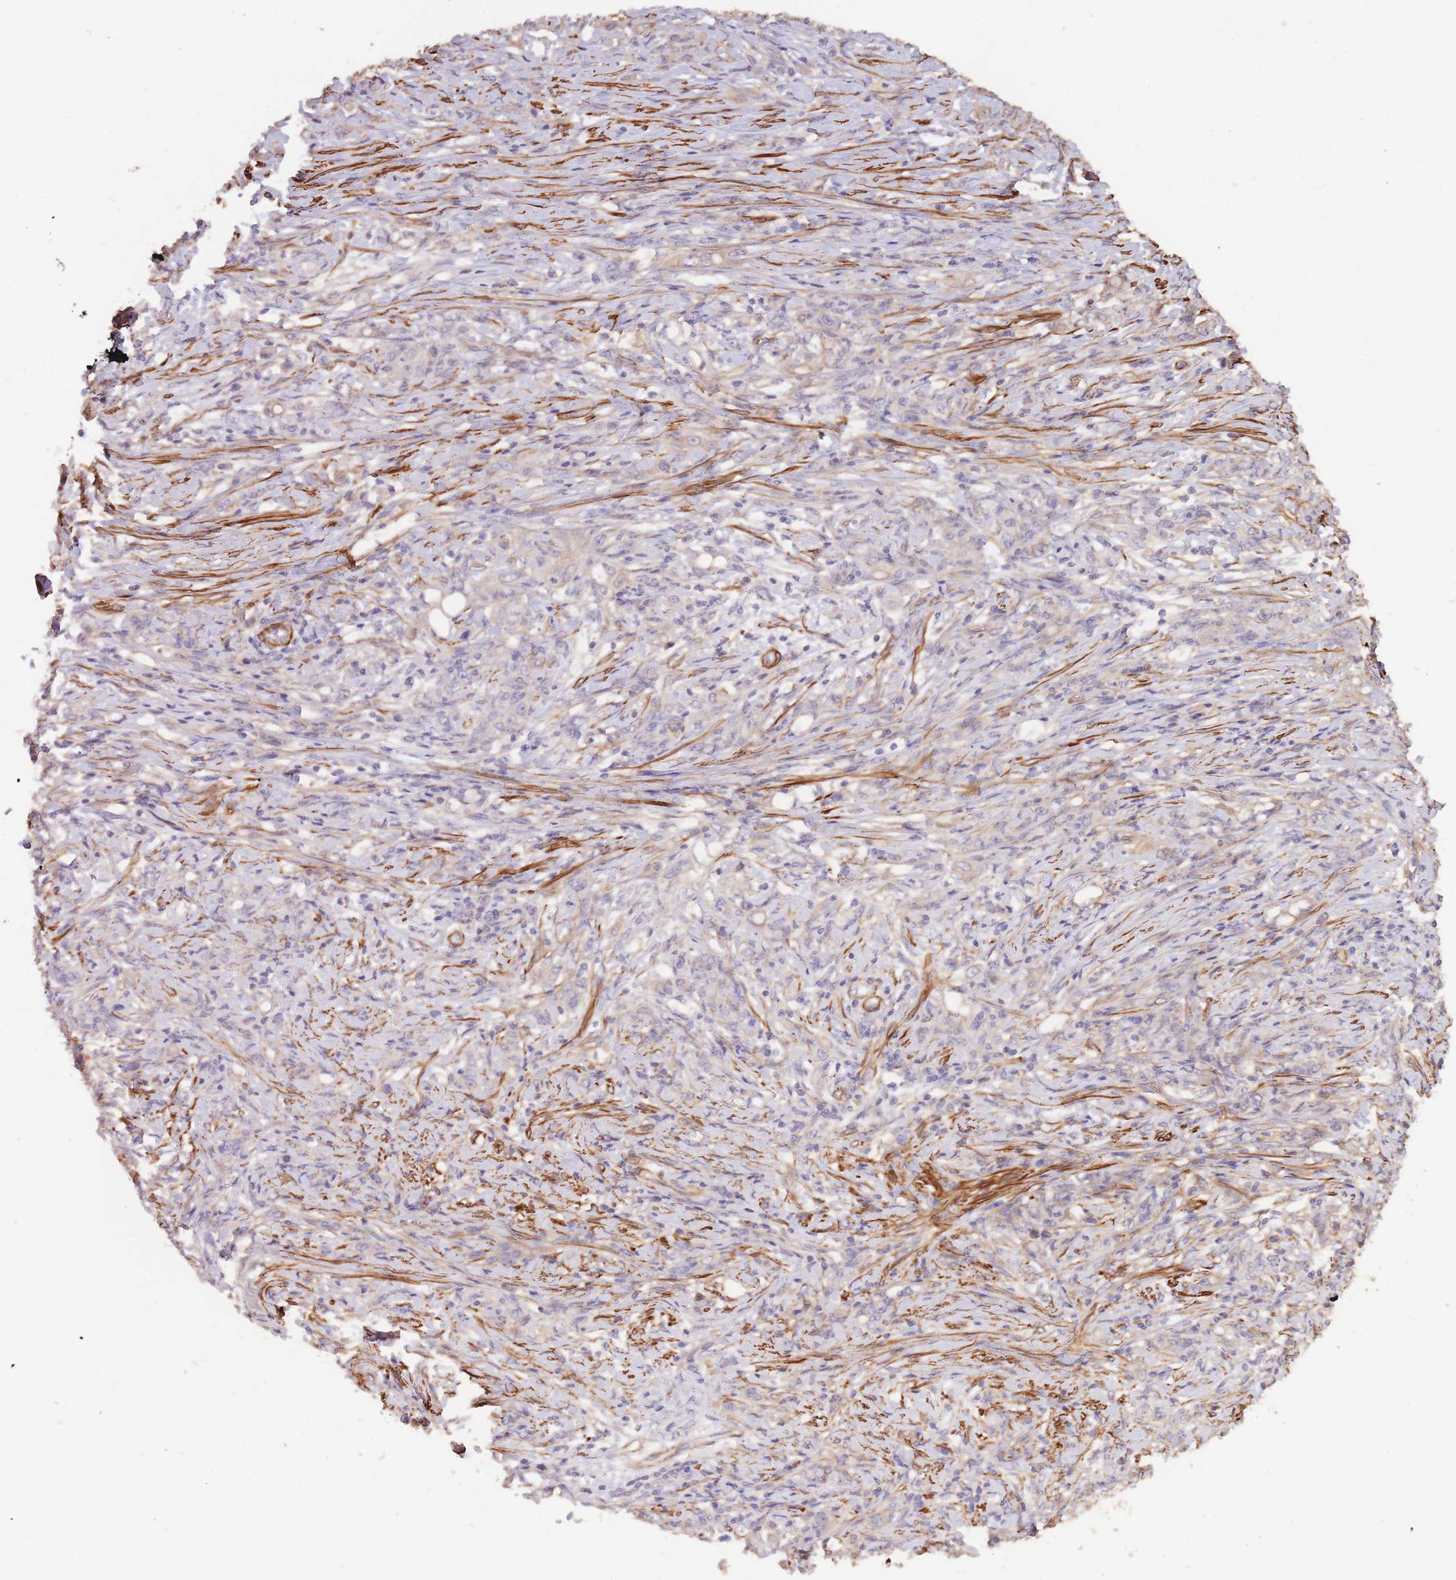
{"staining": {"intensity": "negative", "quantity": "none", "location": "none"}, "tissue": "stomach cancer", "cell_type": "Tumor cells", "image_type": "cancer", "snomed": [{"axis": "morphology", "description": "Adenocarcinoma, NOS"}, {"axis": "topography", "description": "Stomach"}], "caption": "An immunohistochemistry micrograph of adenocarcinoma (stomach) is shown. There is no staining in tumor cells of adenocarcinoma (stomach). (DAB (3,3'-diaminobenzidine) immunohistochemistry with hematoxylin counter stain).", "gene": "NLRC4", "patient": {"sex": "female", "age": 79}}